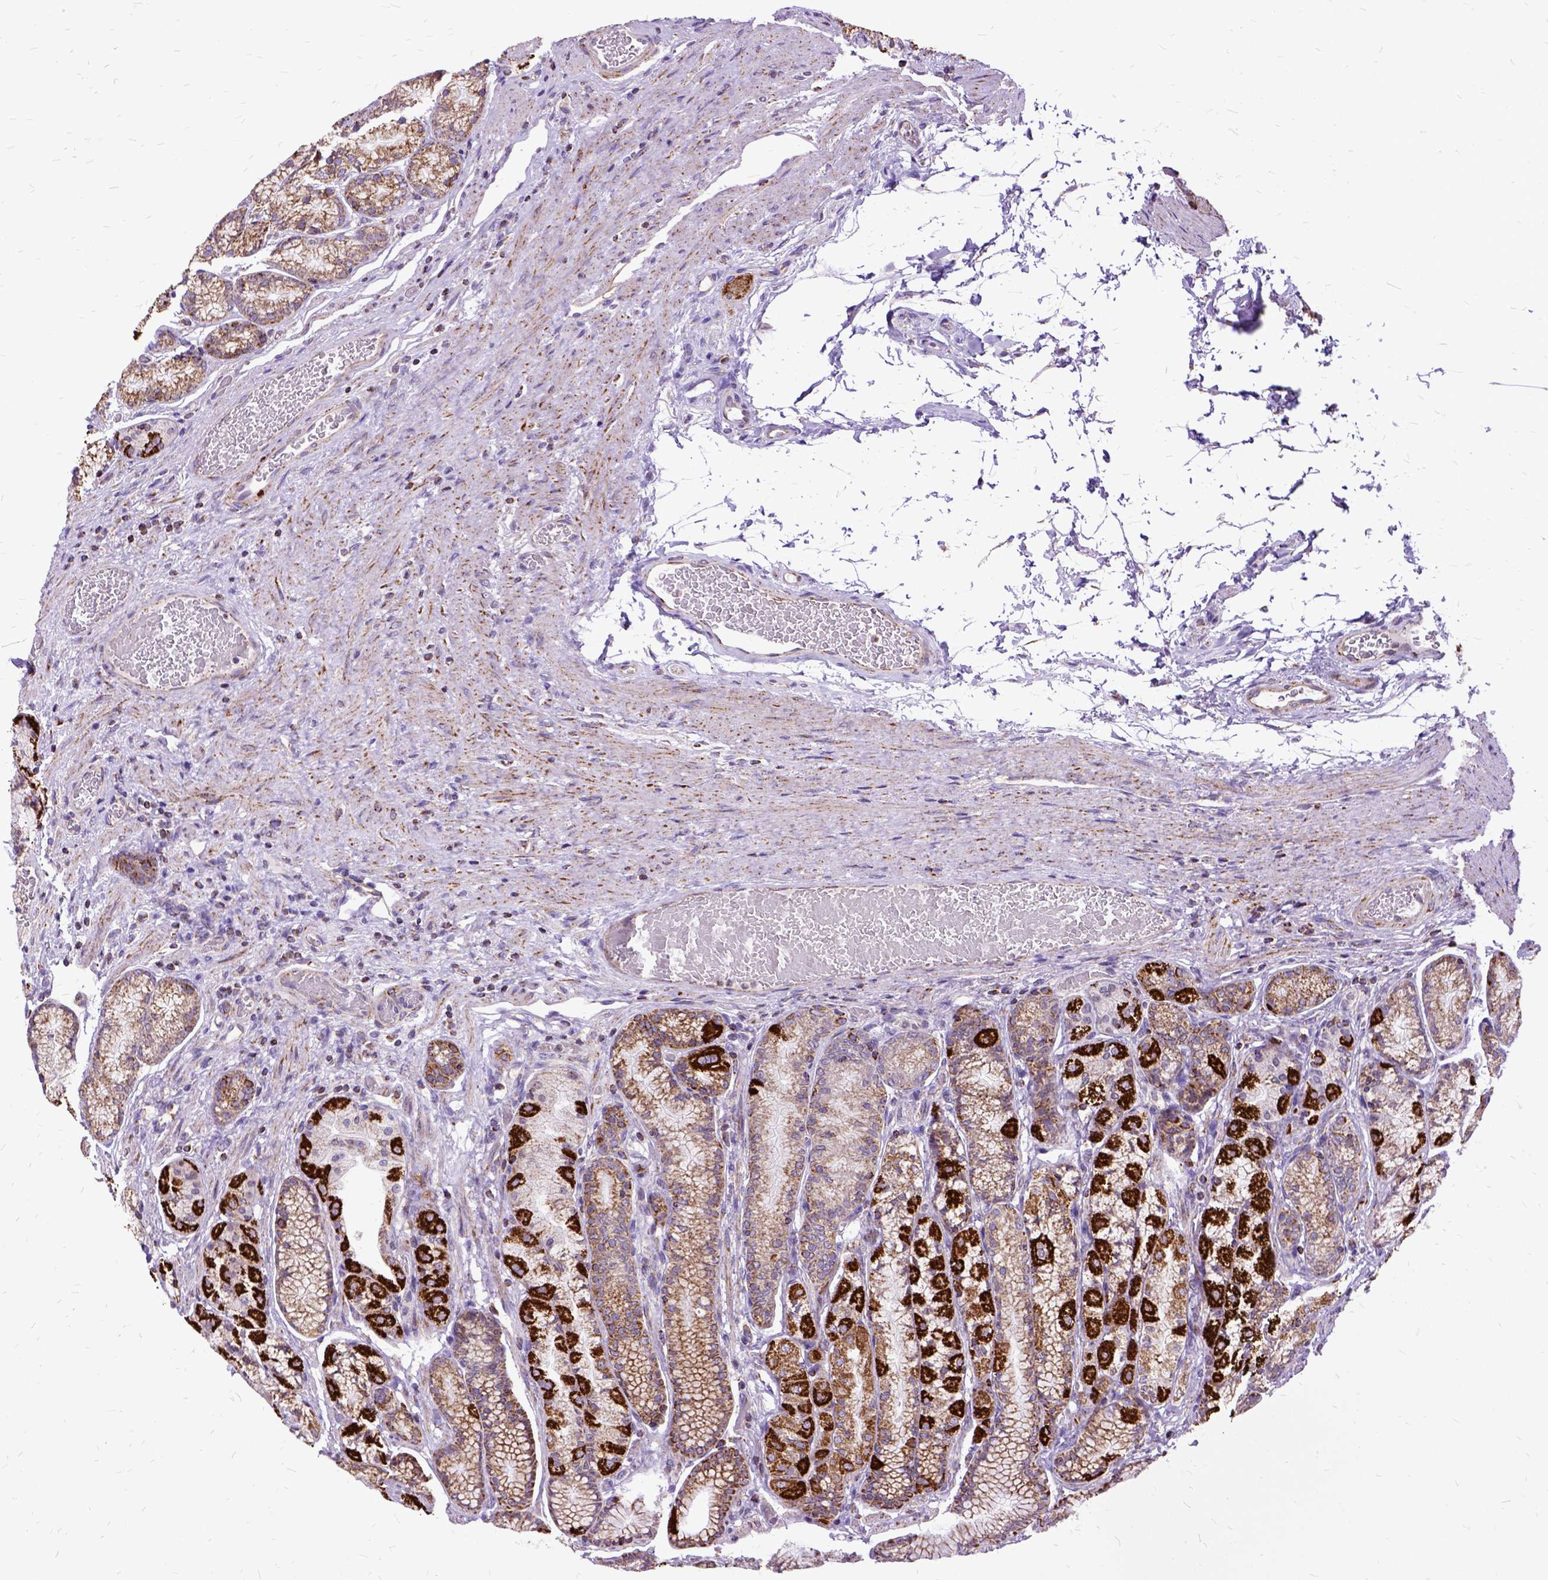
{"staining": {"intensity": "strong", "quantity": "25%-75%", "location": "cytoplasmic/membranous"}, "tissue": "stomach", "cell_type": "Glandular cells", "image_type": "normal", "snomed": [{"axis": "morphology", "description": "Normal tissue, NOS"}, {"axis": "morphology", "description": "Adenocarcinoma, NOS"}, {"axis": "morphology", "description": "Adenocarcinoma, High grade"}, {"axis": "topography", "description": "Stomach, upper"}, {"axis": "topography", "description": "Stomach"}], "caption": "Protein staining demonstrates strong cytoplasmic/membranous positivity in about 25%-75% of glandular cells in normal stomach.", "gene": "OXCT1", "patient": {"sex": "female", "age": 65}}